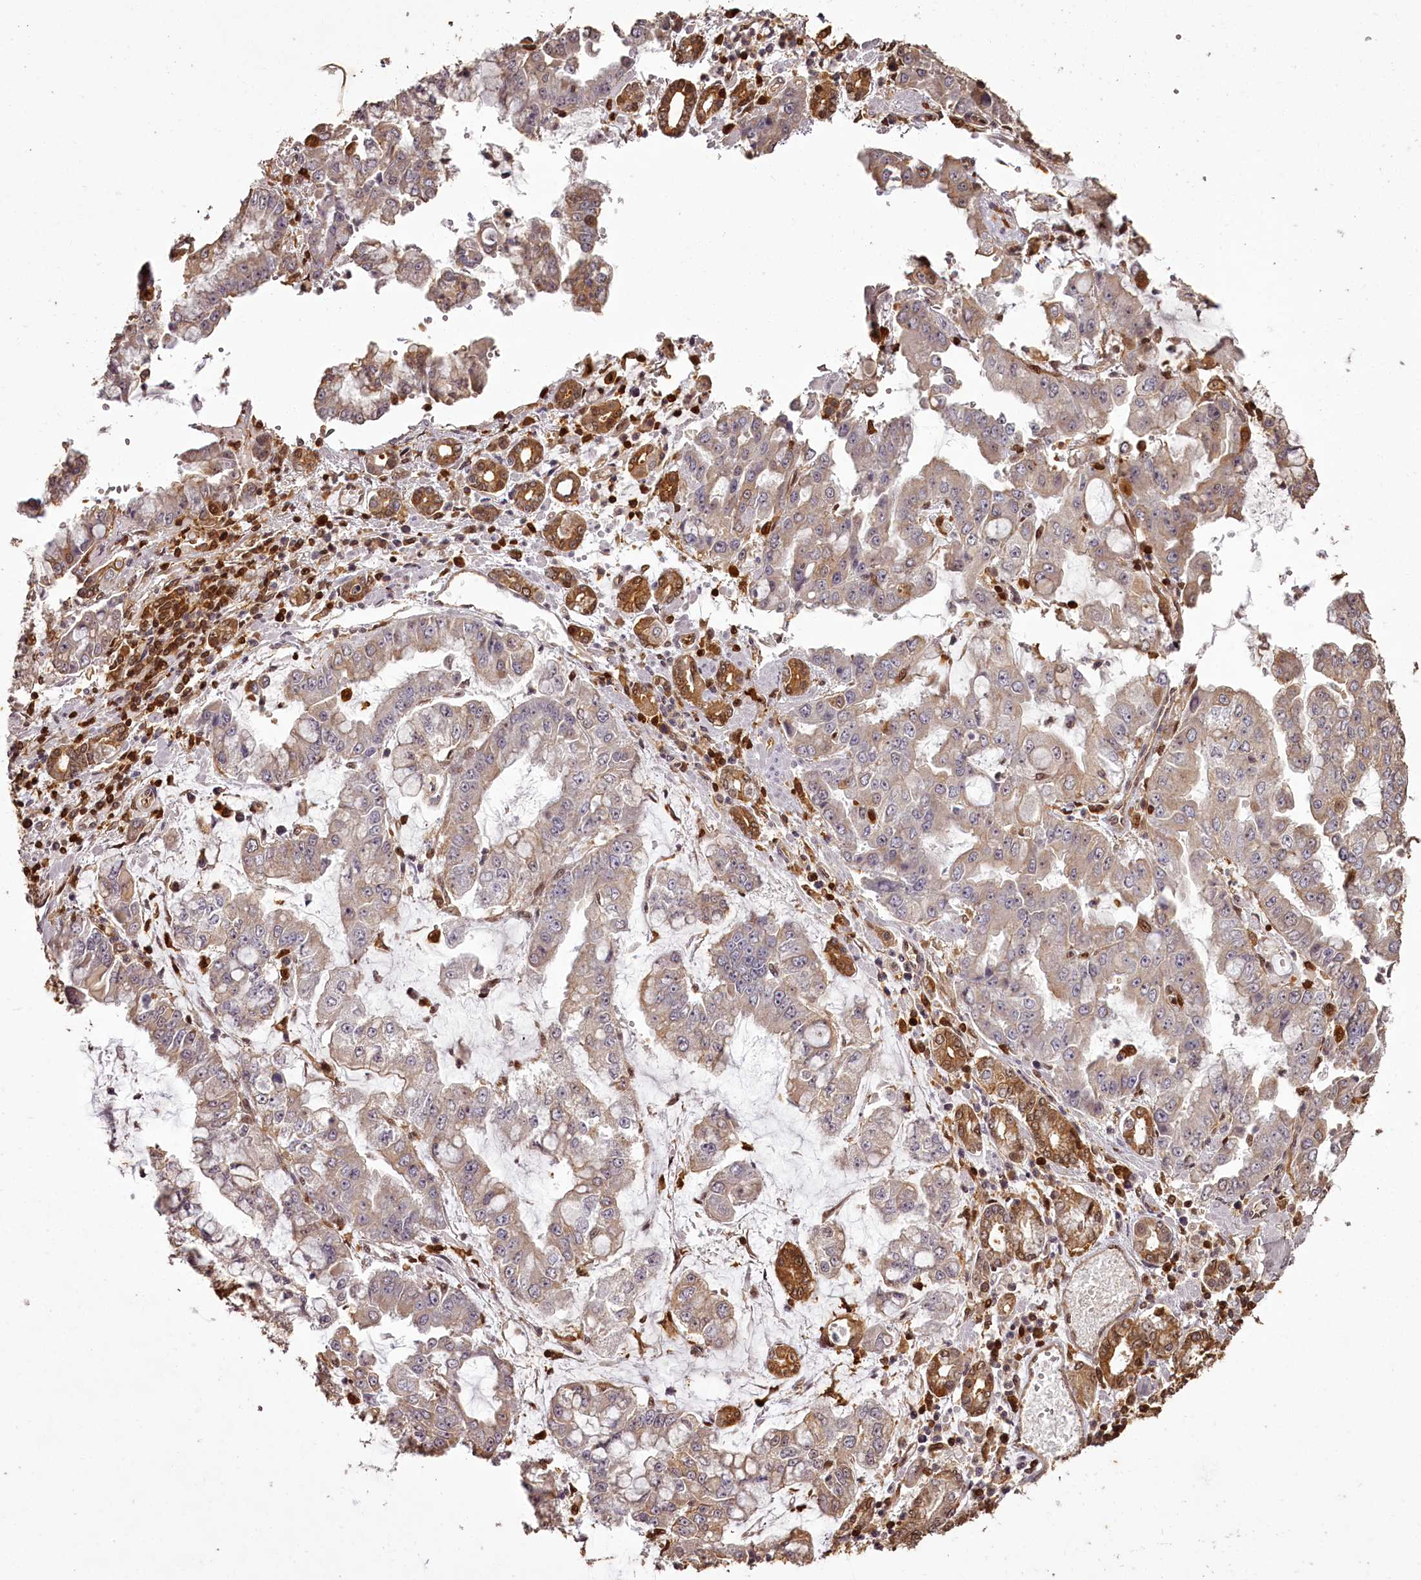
{"staining": {"intensity": "weak", "quantity": "25%-75%", "location": "cytoplasmic/membranous"}, "tissue": "stomach cancer", "cell_type": "Tumor cells", "image_type": "cancer", "snomed": [{"axis": "morphology", "description": "Adenocarcinoma, NOS"}, {"axis": "topography", "description": "Stomach"}], "caption": "Human stomach cancer (adenocarcinoma) stained with a protein marker demonstrates weak staining in tumor cells.", "gene": "NPRL2", "patient": {"sex": "male", "age": 76}}